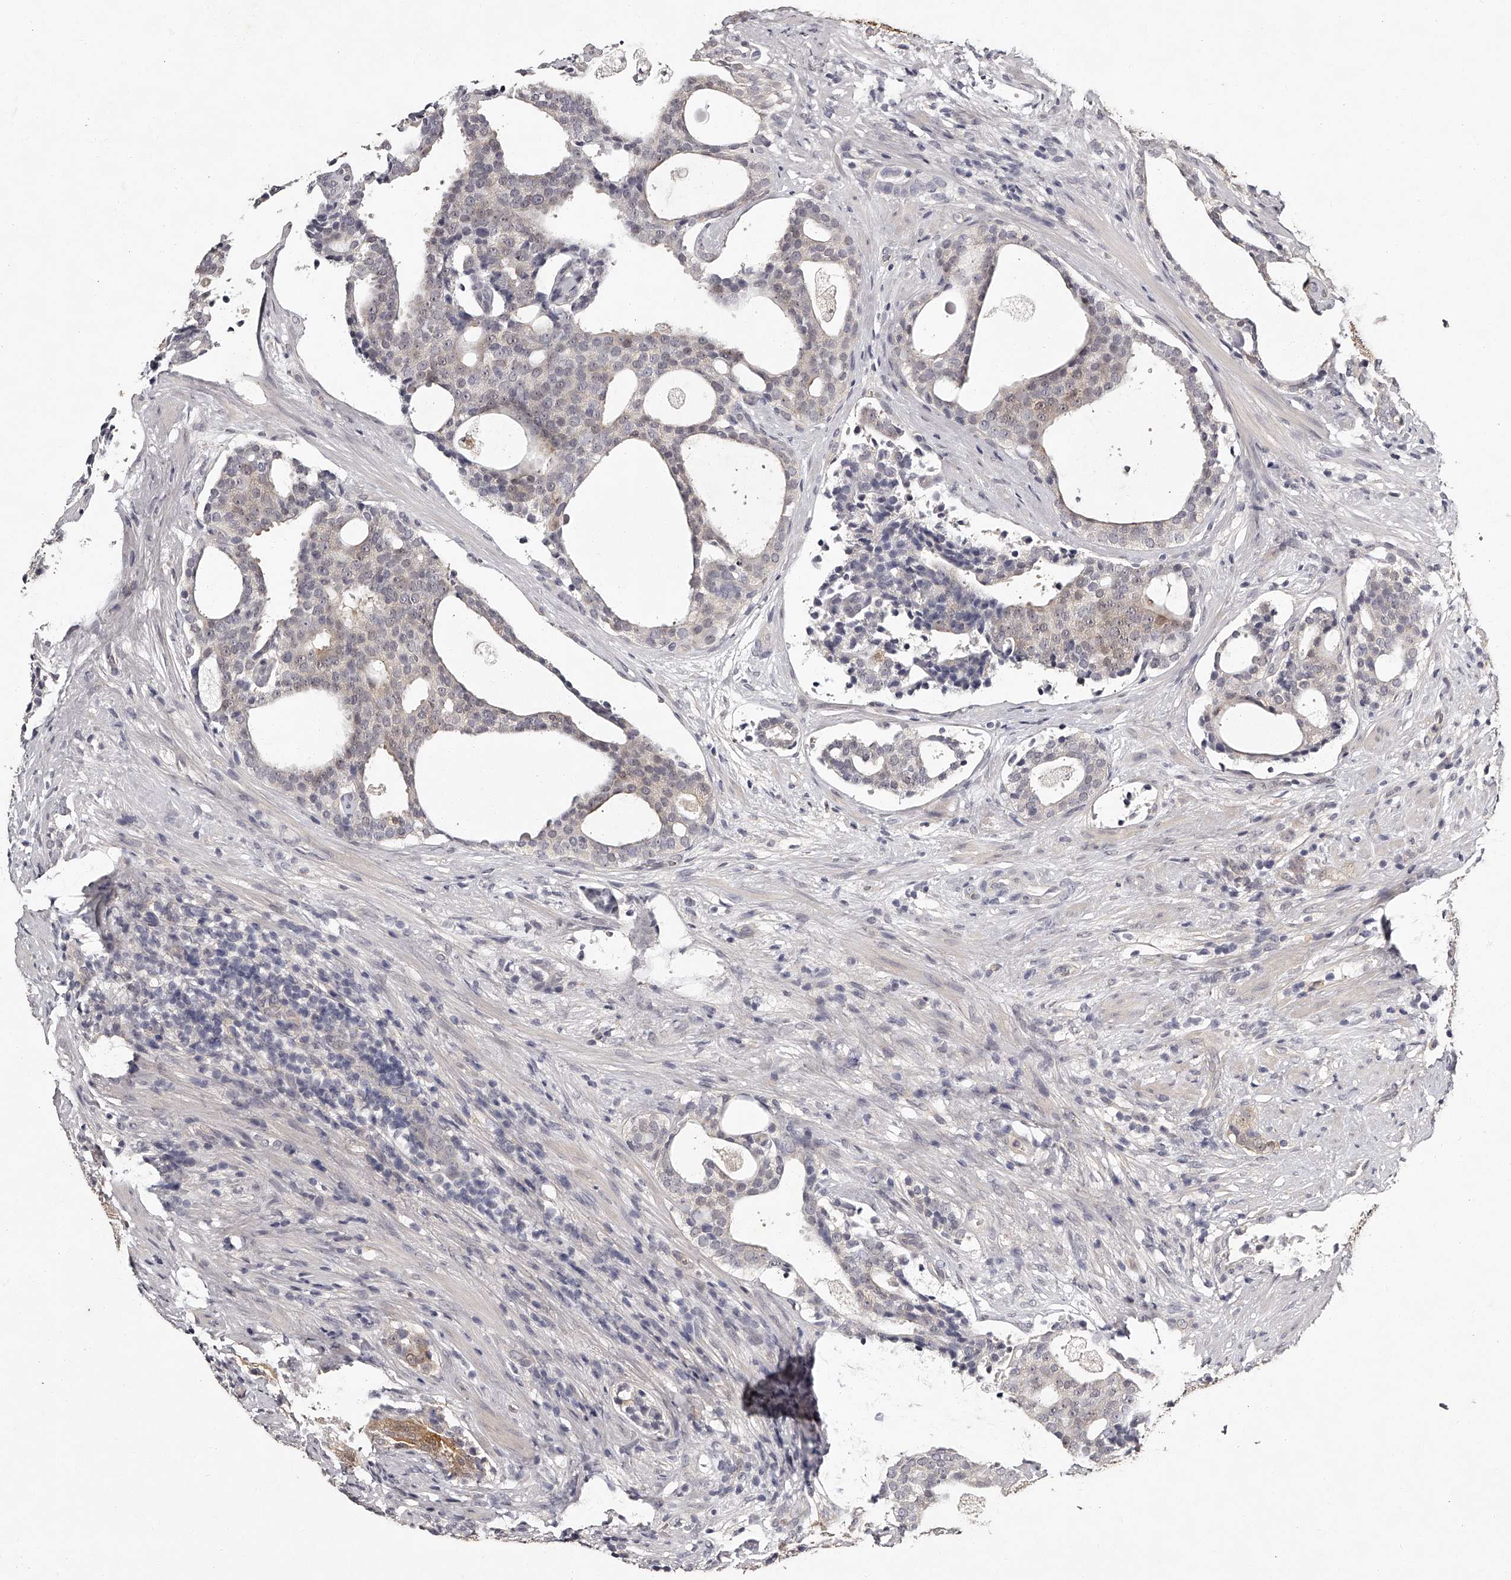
{"staining": {"intensity": "negative", "quantity": "none", "location": "none"}, "tissue": "prostate cancer", "cell_type": "Tumor cells", "image_type": "cancer", "snomed": [{"axis": "morphology", "description": "Adenocarcinoma, High grade"}, {"axis": "topography", "description": "Prostate"}], "caption": "A high-resolution micrograph shows immunohistochemistry staining of prostate cancer (adenocarcinoma (high-grade)), which displays no significant positivity in tumor cells. (Stains: DAB (3,3'-diaminobenzidine) IHC with hematoxylin counter stain, Microscopy: brightfield microscopy at high magnification).", "gene": "GGCT", "patient": {"sex": "male", "age": 56}}